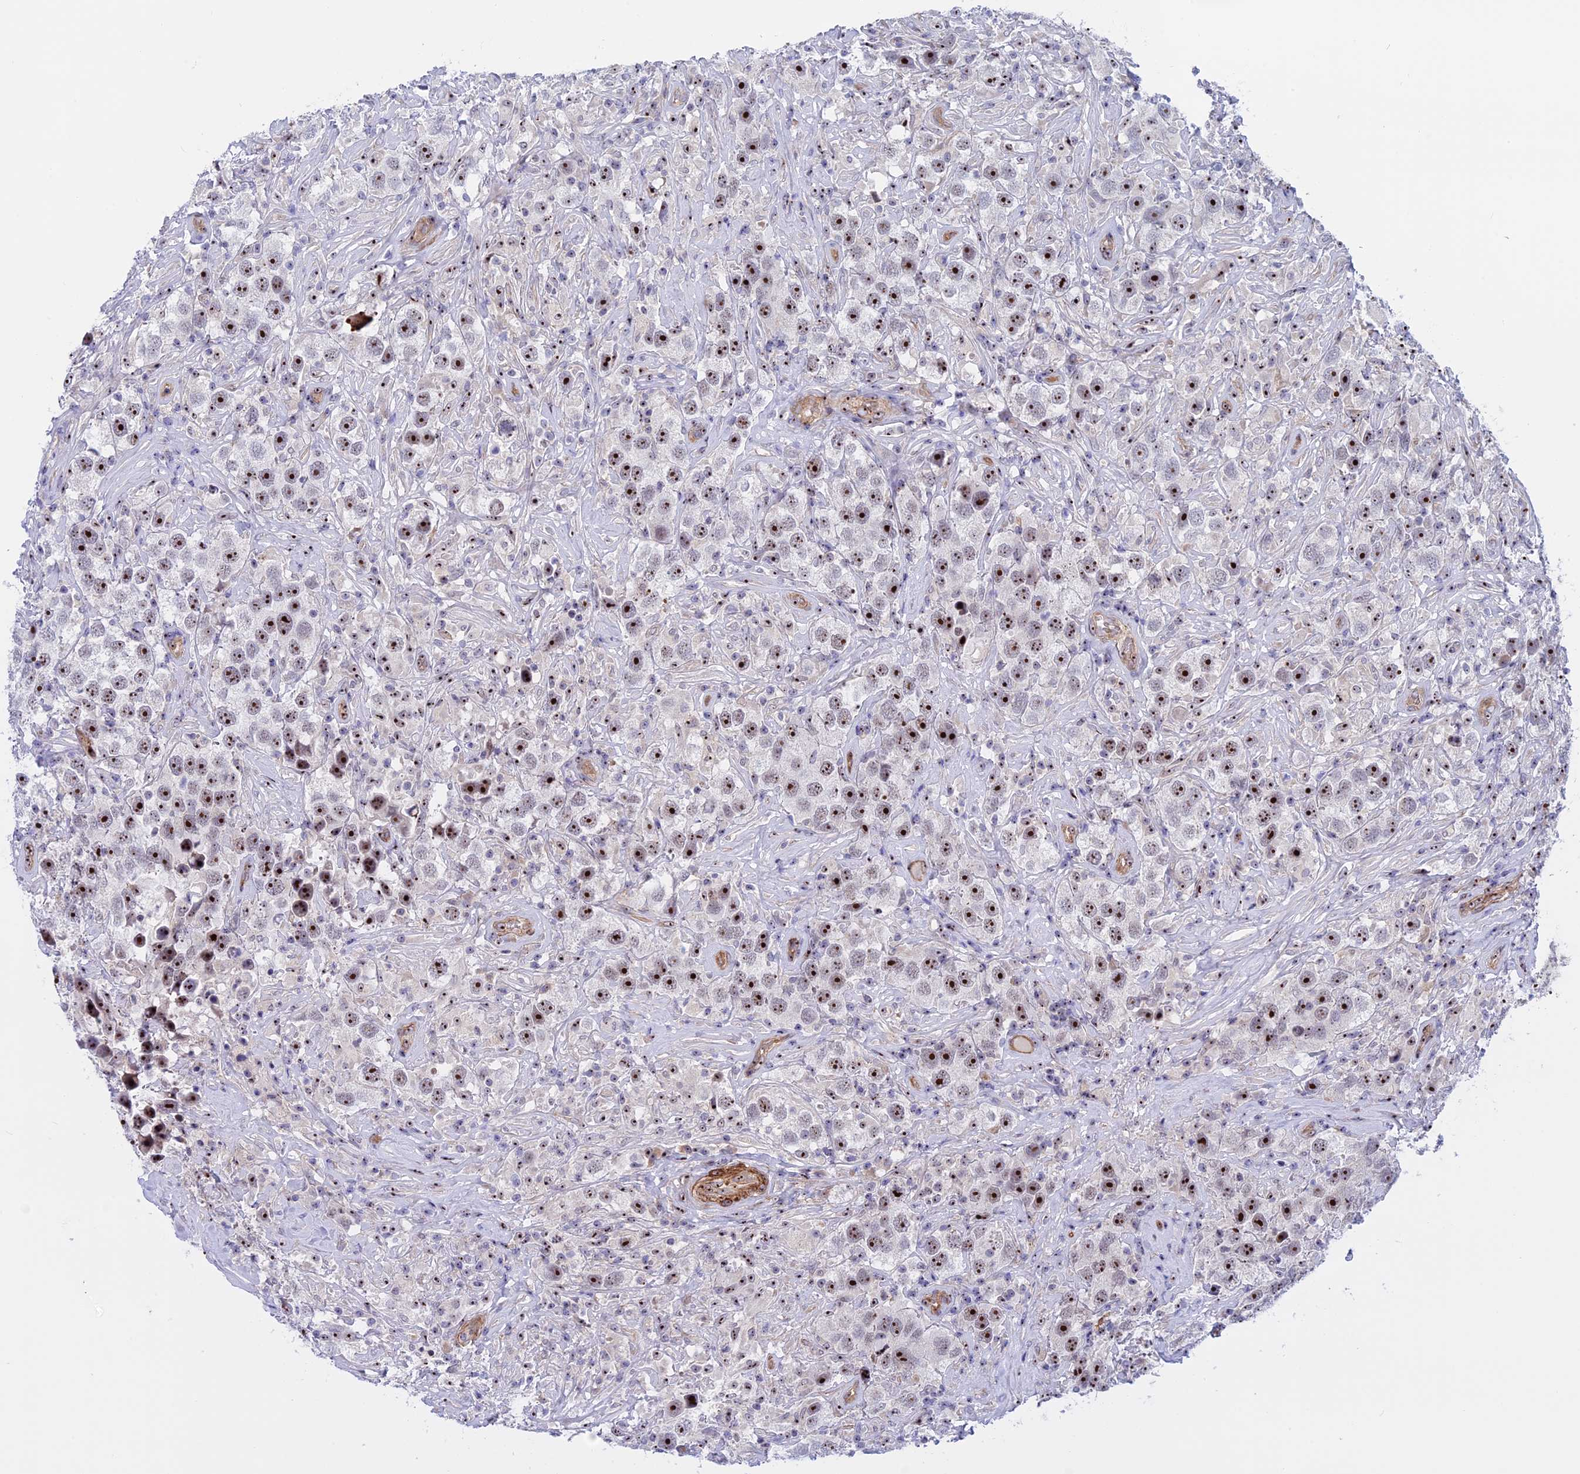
{"staining": {"intensity": "strong", "quantity": ">75%", "location": "nuclear"}, "tissue": "testis cancer", "cell_type": "Tumor cells", "image_type": "cancer", "snomed": [{"axis": "morphology", "description": "Seminoma, NOS"}, {"axis": "topography", "description": "Testis"}], "caption": "Strong nuclear positivity for a protein is seen in approximately >75% of tumor cells of testis seminoma using immunohistochemistry (IHC).", "gene": "DBNDD1", "patient": {"sex": "male", "age": 49}}